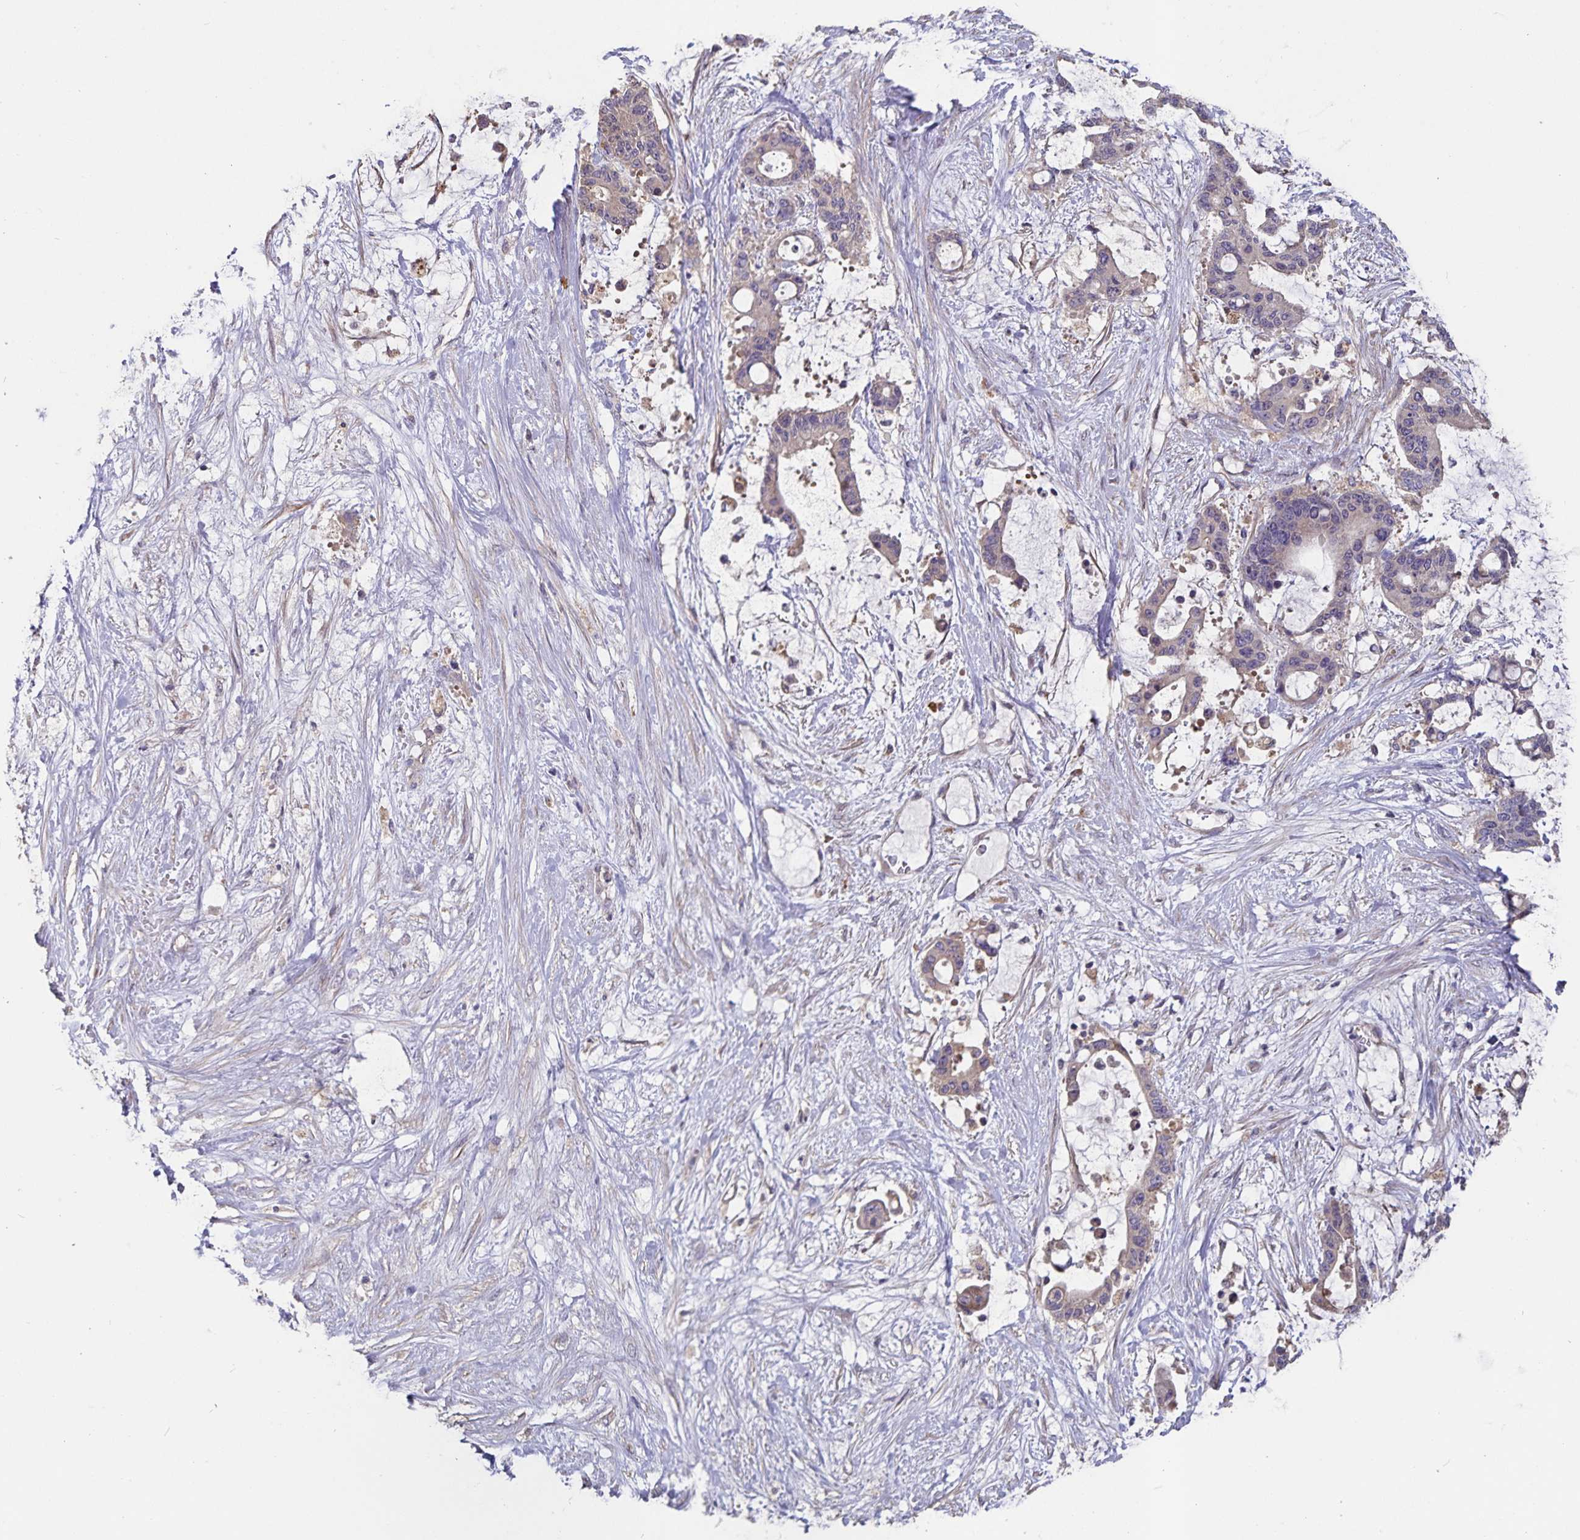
{"staining": {"intensity": "weak", "quantity": "<25%", "location": "cytoplasmic/membranous"}, "tissue": "liver cancer", "cell_type": "Tumor cells", "image_type": "cancer", "snomed": [{"axis": "morphology", "description": "Normal tissue, NOS"}, {"axis": "morphology", "description": "Cholangiocarcinoma"}, {"axis": "topography", "description": "Liver"}, {"axis": "topography", "description": "Peripheral nerve tissue"}], "caption": "DAB (3,3'-diaminobenzidine) immunohistochemical staining of human liver cholangiocarcinoma shows no significant staining in tumor cells. (Brightfield microscopy of DAB IHC at high magnification).", "gene": "FBXL16", "patient": {"sex": "female", "age": 73}}